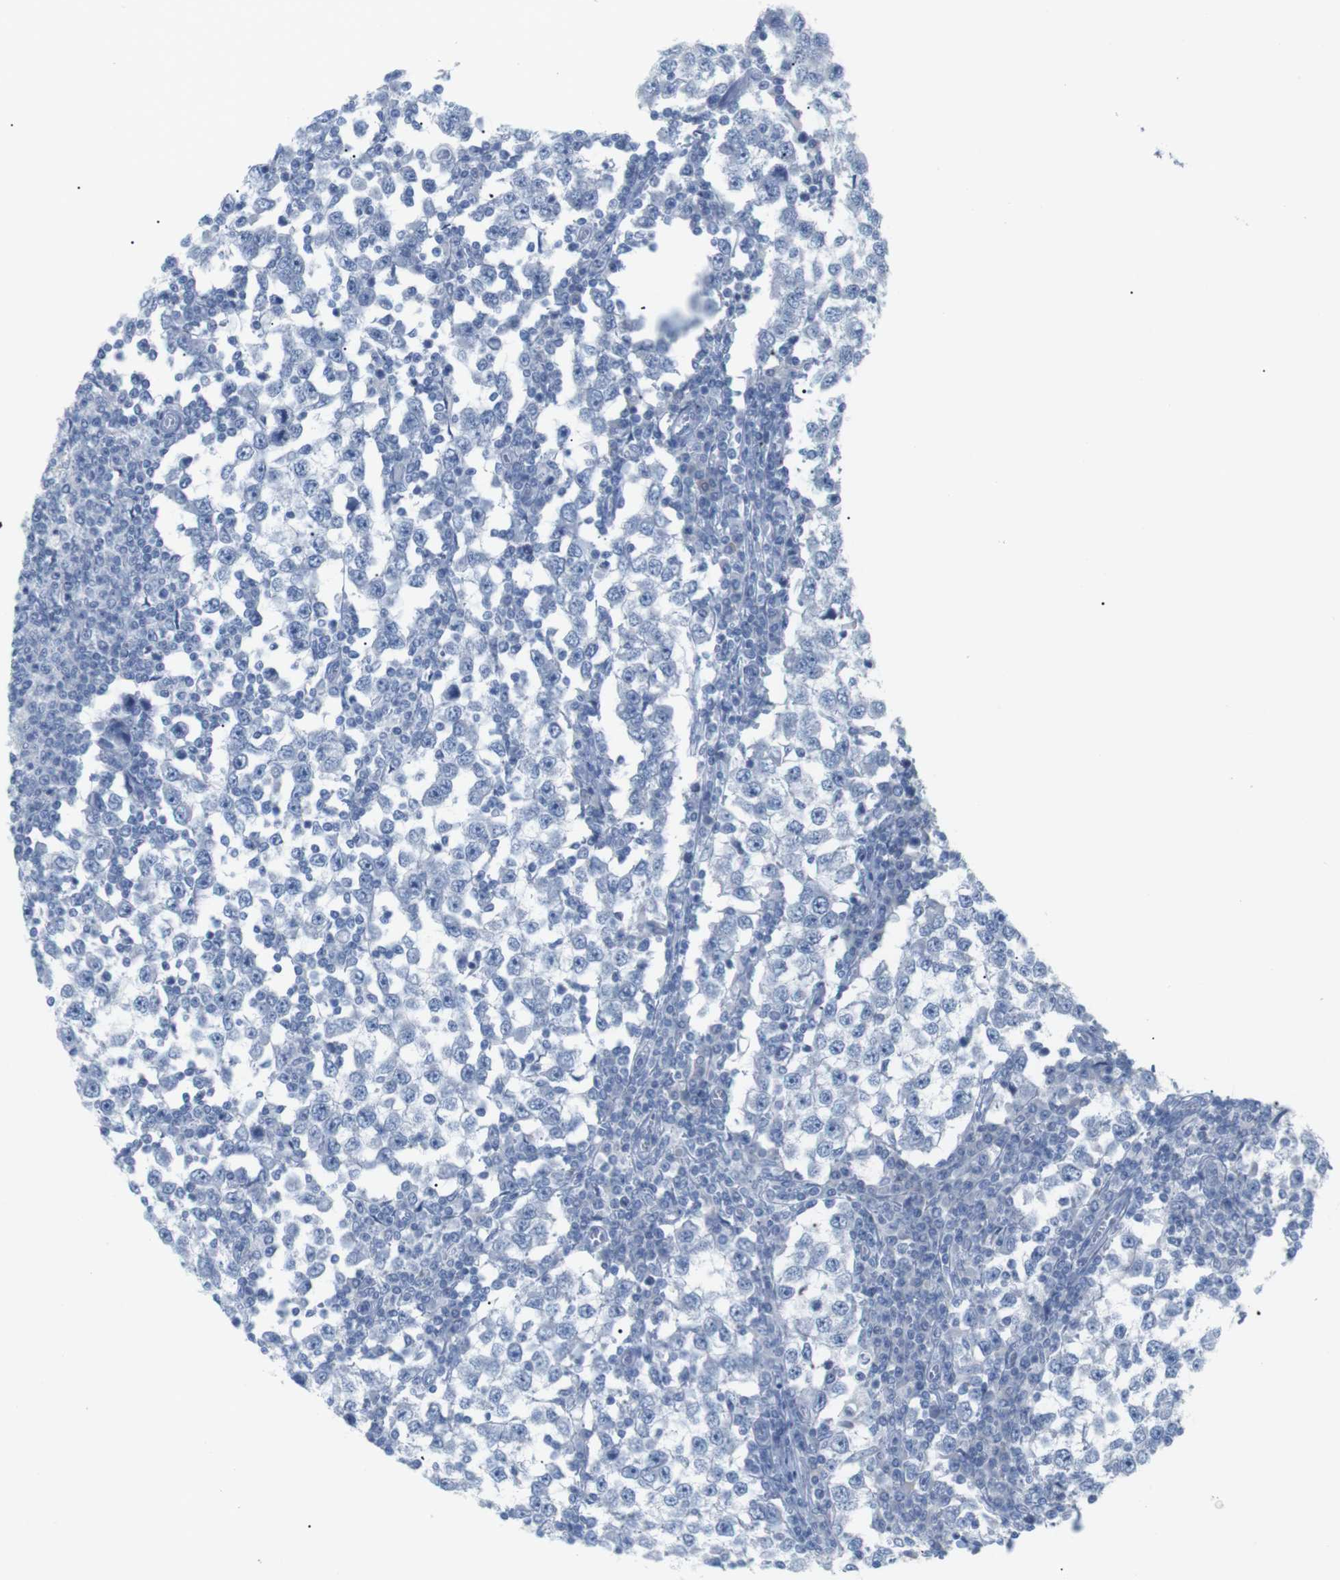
{"staining": {"intensity": "negative", "quantity": "none", "location": "none"}, "tissue": "testis cancer", "cell_type": "Tumor cells", "image_type": "cancer", "snomed": [{"axis": "morphology", "description": "Seminoma, NOS"}, {"axis": "topography", "description": "Testis"}], "caption": "There is no significant expression in tumor cells of testis seminoma. The staining is performed using DAB (3,3'-diaminobenzidine) brown chromogen with nuclei counter-stained in using hematoxylin.", "gene": "HBG2", "patient": {"sex": "male", "age": 65}}